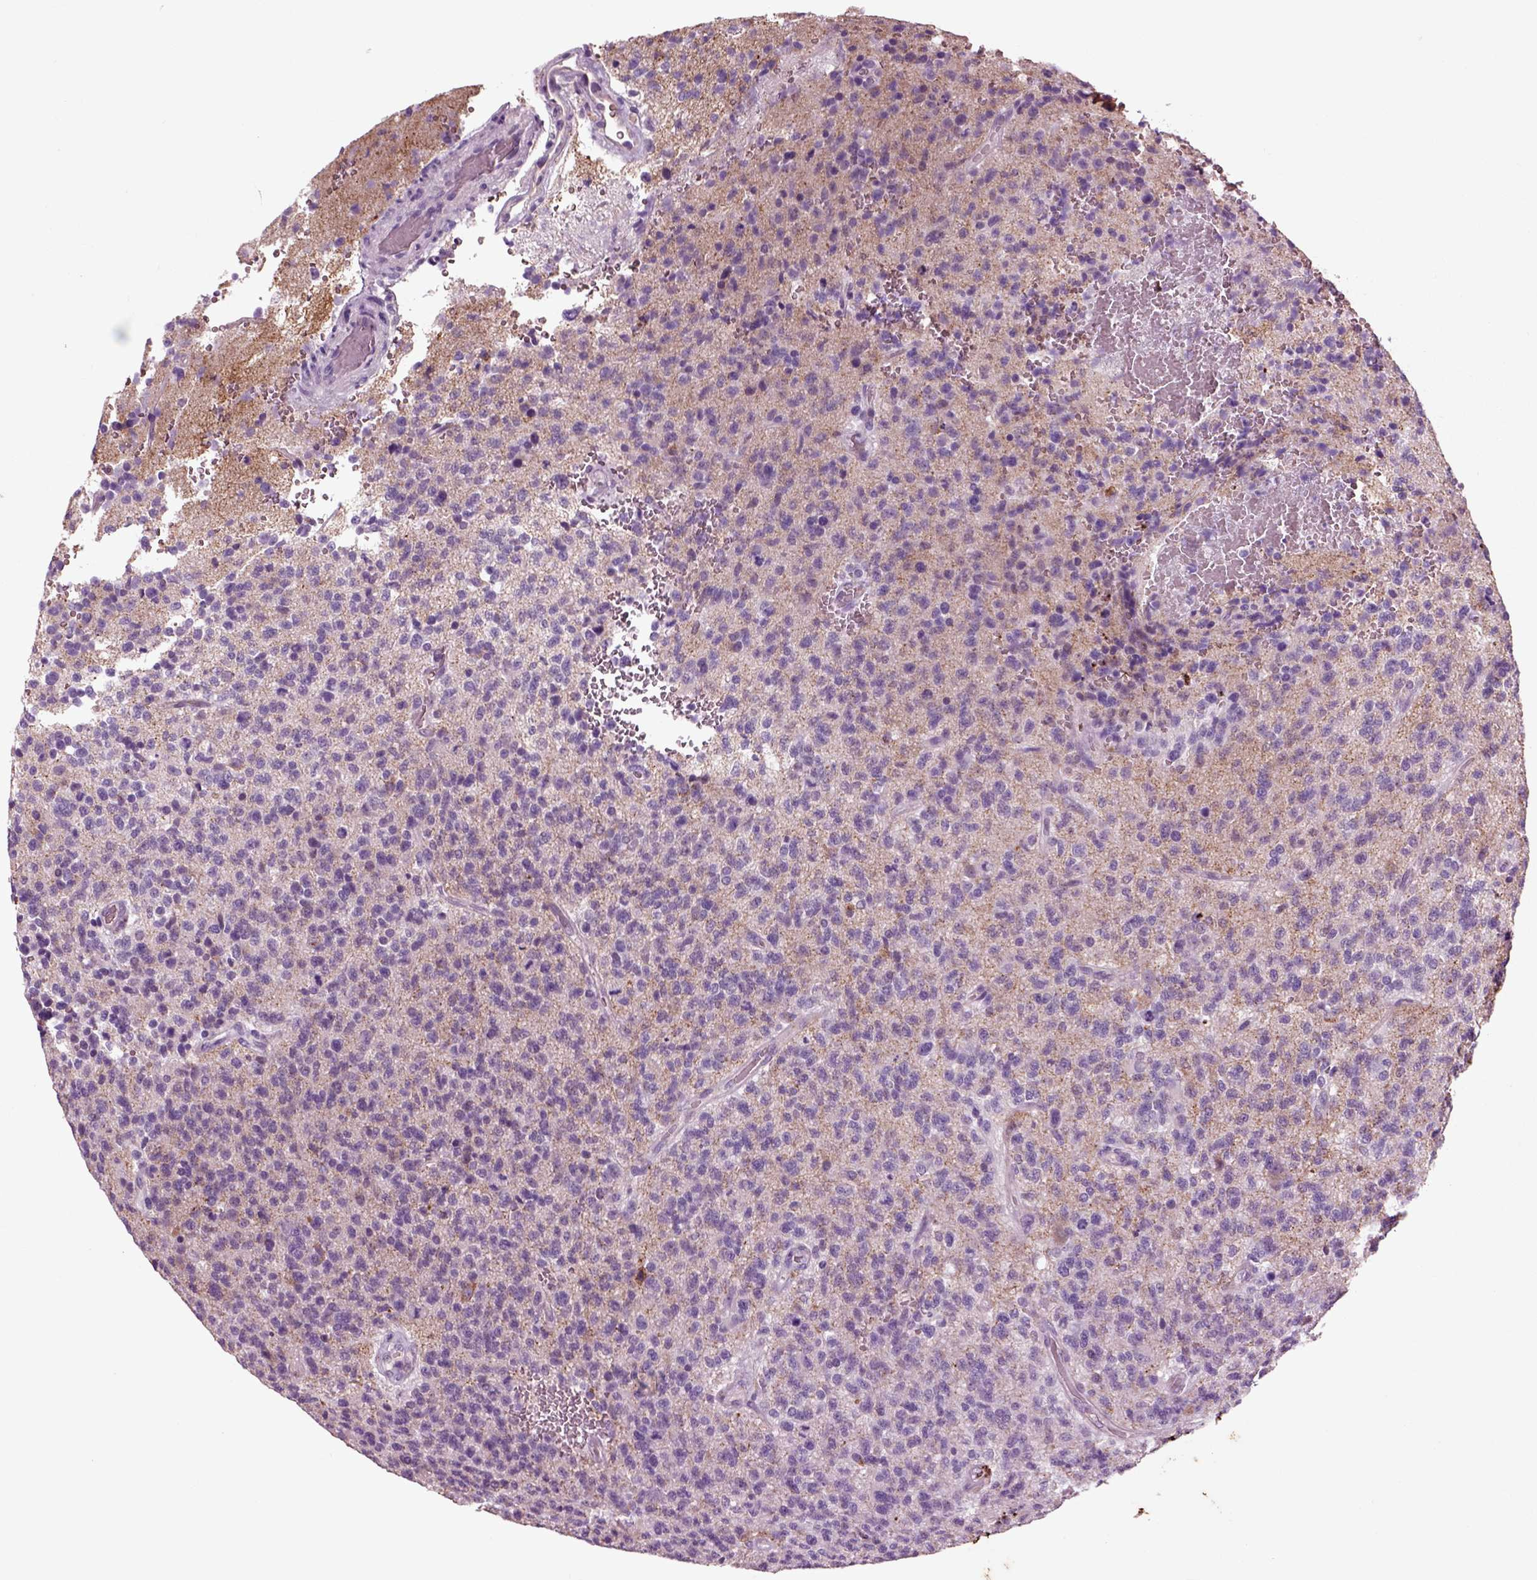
{"staining": {"intensity": "negative", "quantity": "none", "location": "none"}, "tissue": "glioma", "cell_type": "Tumor cells", "image_type": "cancer", "snomed": [{"axis": "morphology", "description": "Glioma, malignant, High grade"}, {"axis": "topography", "description": "Brain"}], "caption": "This photomicrograph is of malignant high-grade glioma stained with immunohistochemistry (IHC) to label a protein in brown with the nuclei are counter-stained blue. There is no positivity in tumor cells. (DAB immunohistochemistry (IHC) with hematoxylin counter stain).", "gene": "CHGB", "patient": {"sex": "male", "age": 56}}